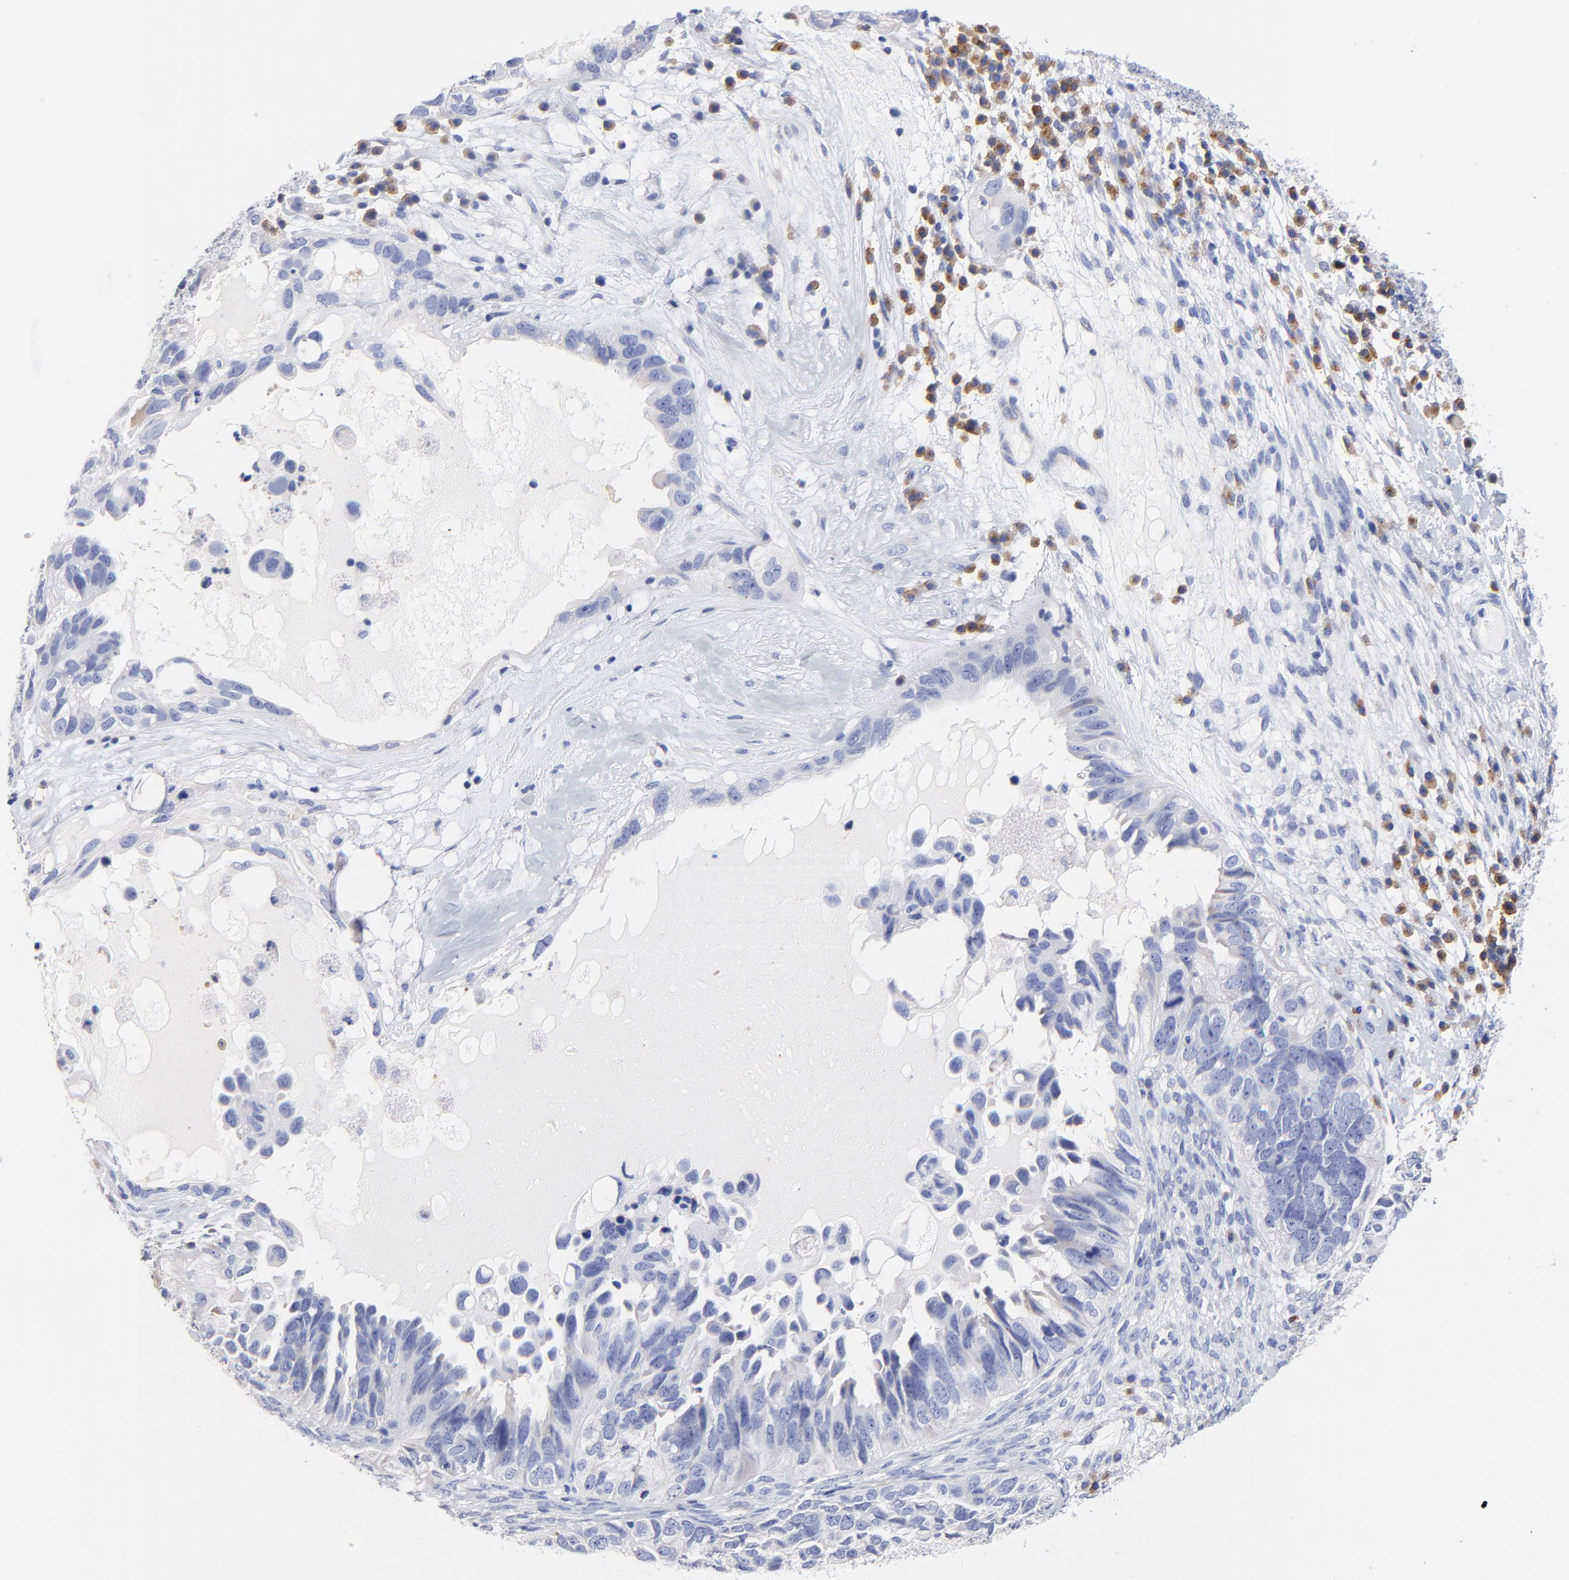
{"staining": {"intensity": "negative", "quantity": "none", "location": "none"}, "tissue": "ovarian cancer", "cell_type": "Tumor cells", "image_type": "cancer", "snomed": [{"axis": "morphology", "description": "Cystadenocarcinoma, serous, NOS"}, {"axis": "topography", "description": "Ovary"}], "caption": "IHC micrograph of ovarian cancer (serous cystadenocarcinoma) stained for a protein (brown), which reveals no positivity in tumor cells.", "gene": "LAX1", "patient": {"sex": "female", "age": 82}}